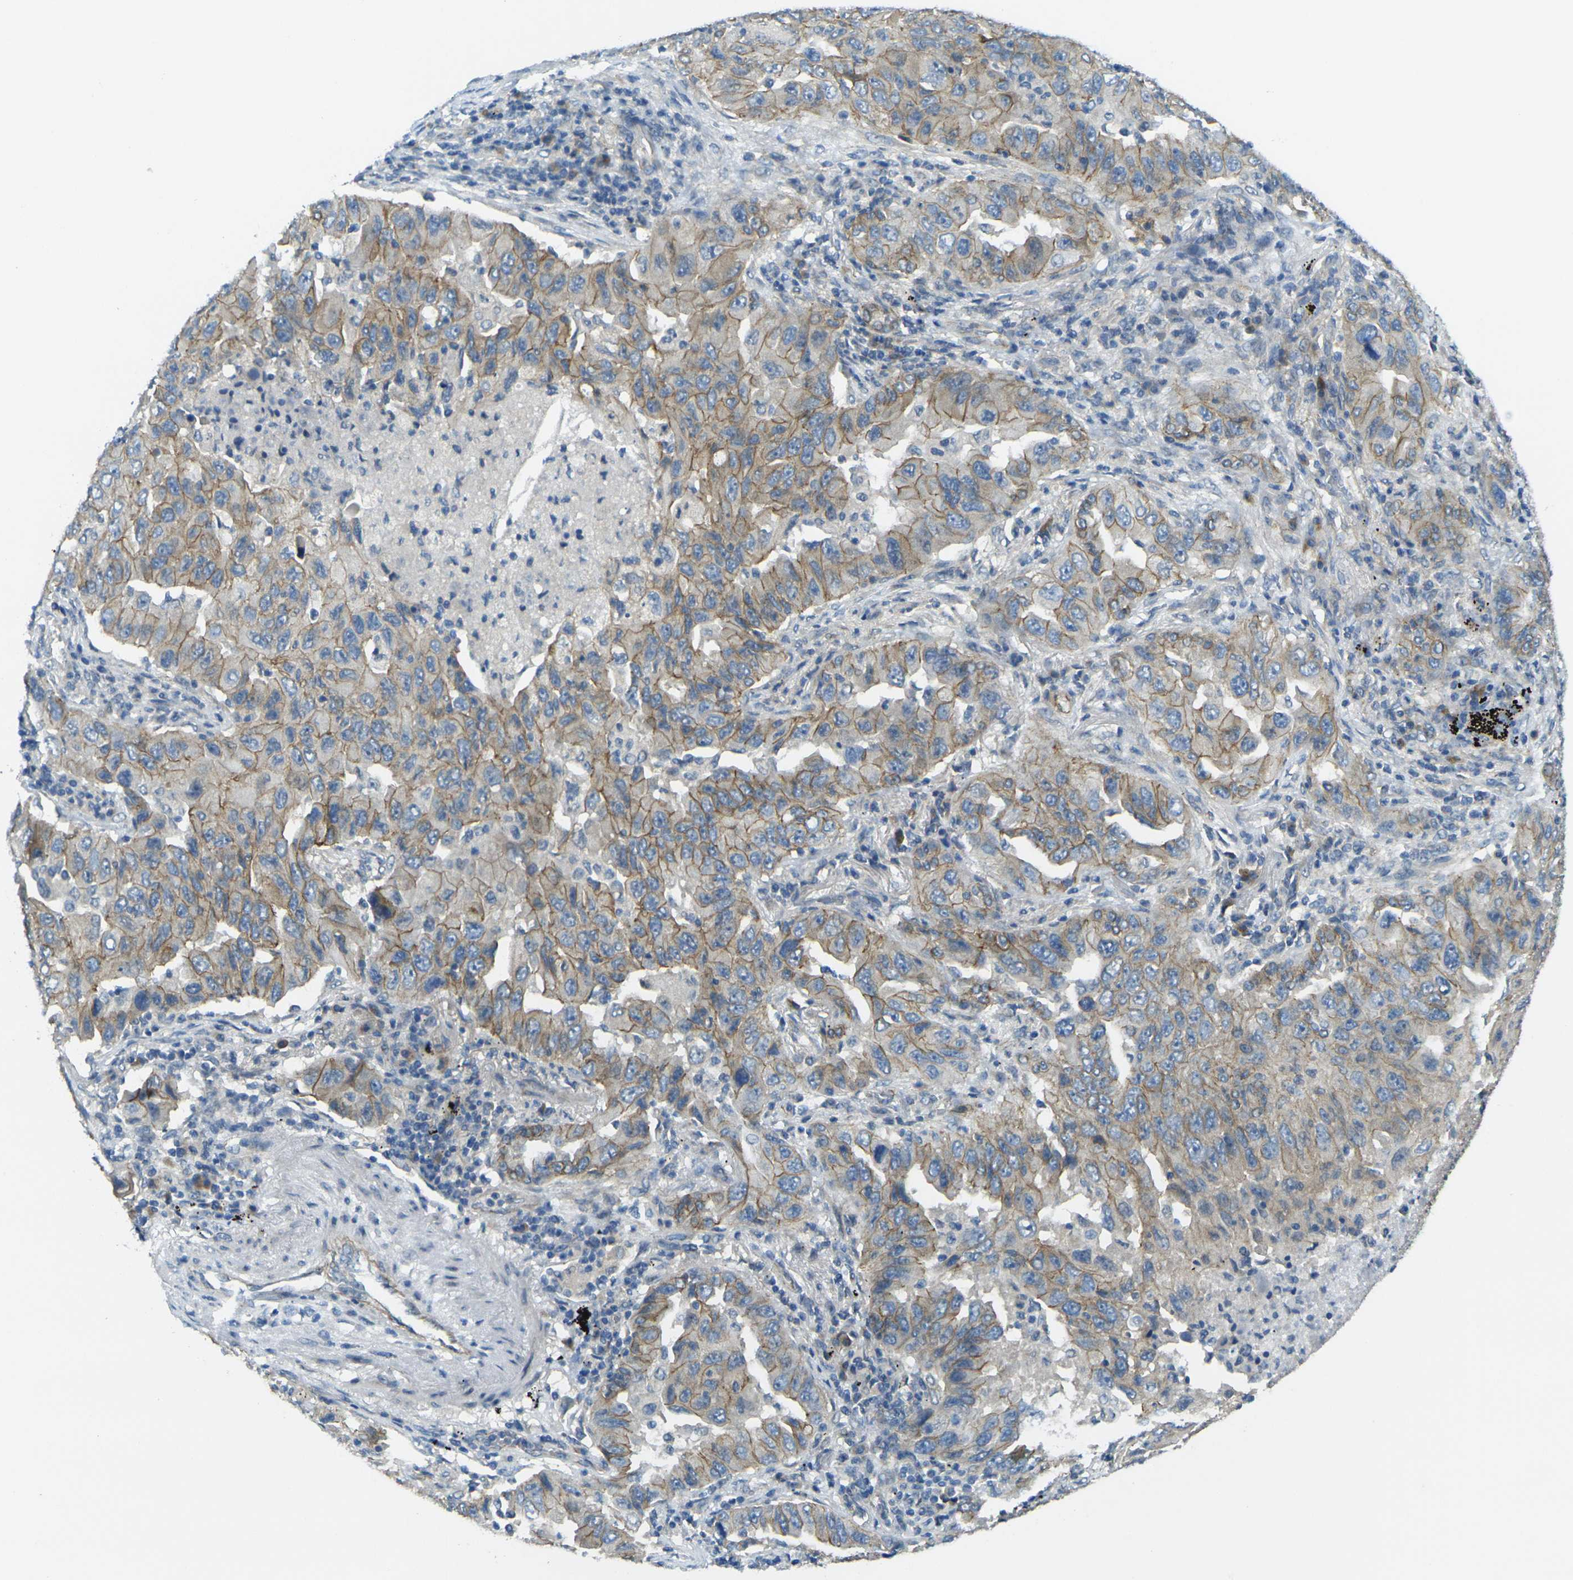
{"staining": {"intensity": "weak", "quantity": "25%-75%", "location": "cytoplasmic/membranous"}, "tissue": "lung cancer", "cell_type": "Tumor cells", "image_type": "cancer", "snomed": [{"axis": "morphology", "description": "Adenocarcinoma, NOS"}, {"axis": "topography", "description": "Lung"}], "caption": "Tumor cells display weak cytoplasmic/membranous positivity in approximately 25%-75% of cells in lung cancer. The protein is stained brown, and the nuclei are stained in blue (DAB IHC with brightfield microscopy, high magnification).", "gene": "RHBDD1", "patient": {"sex": "female", "age": 65}}